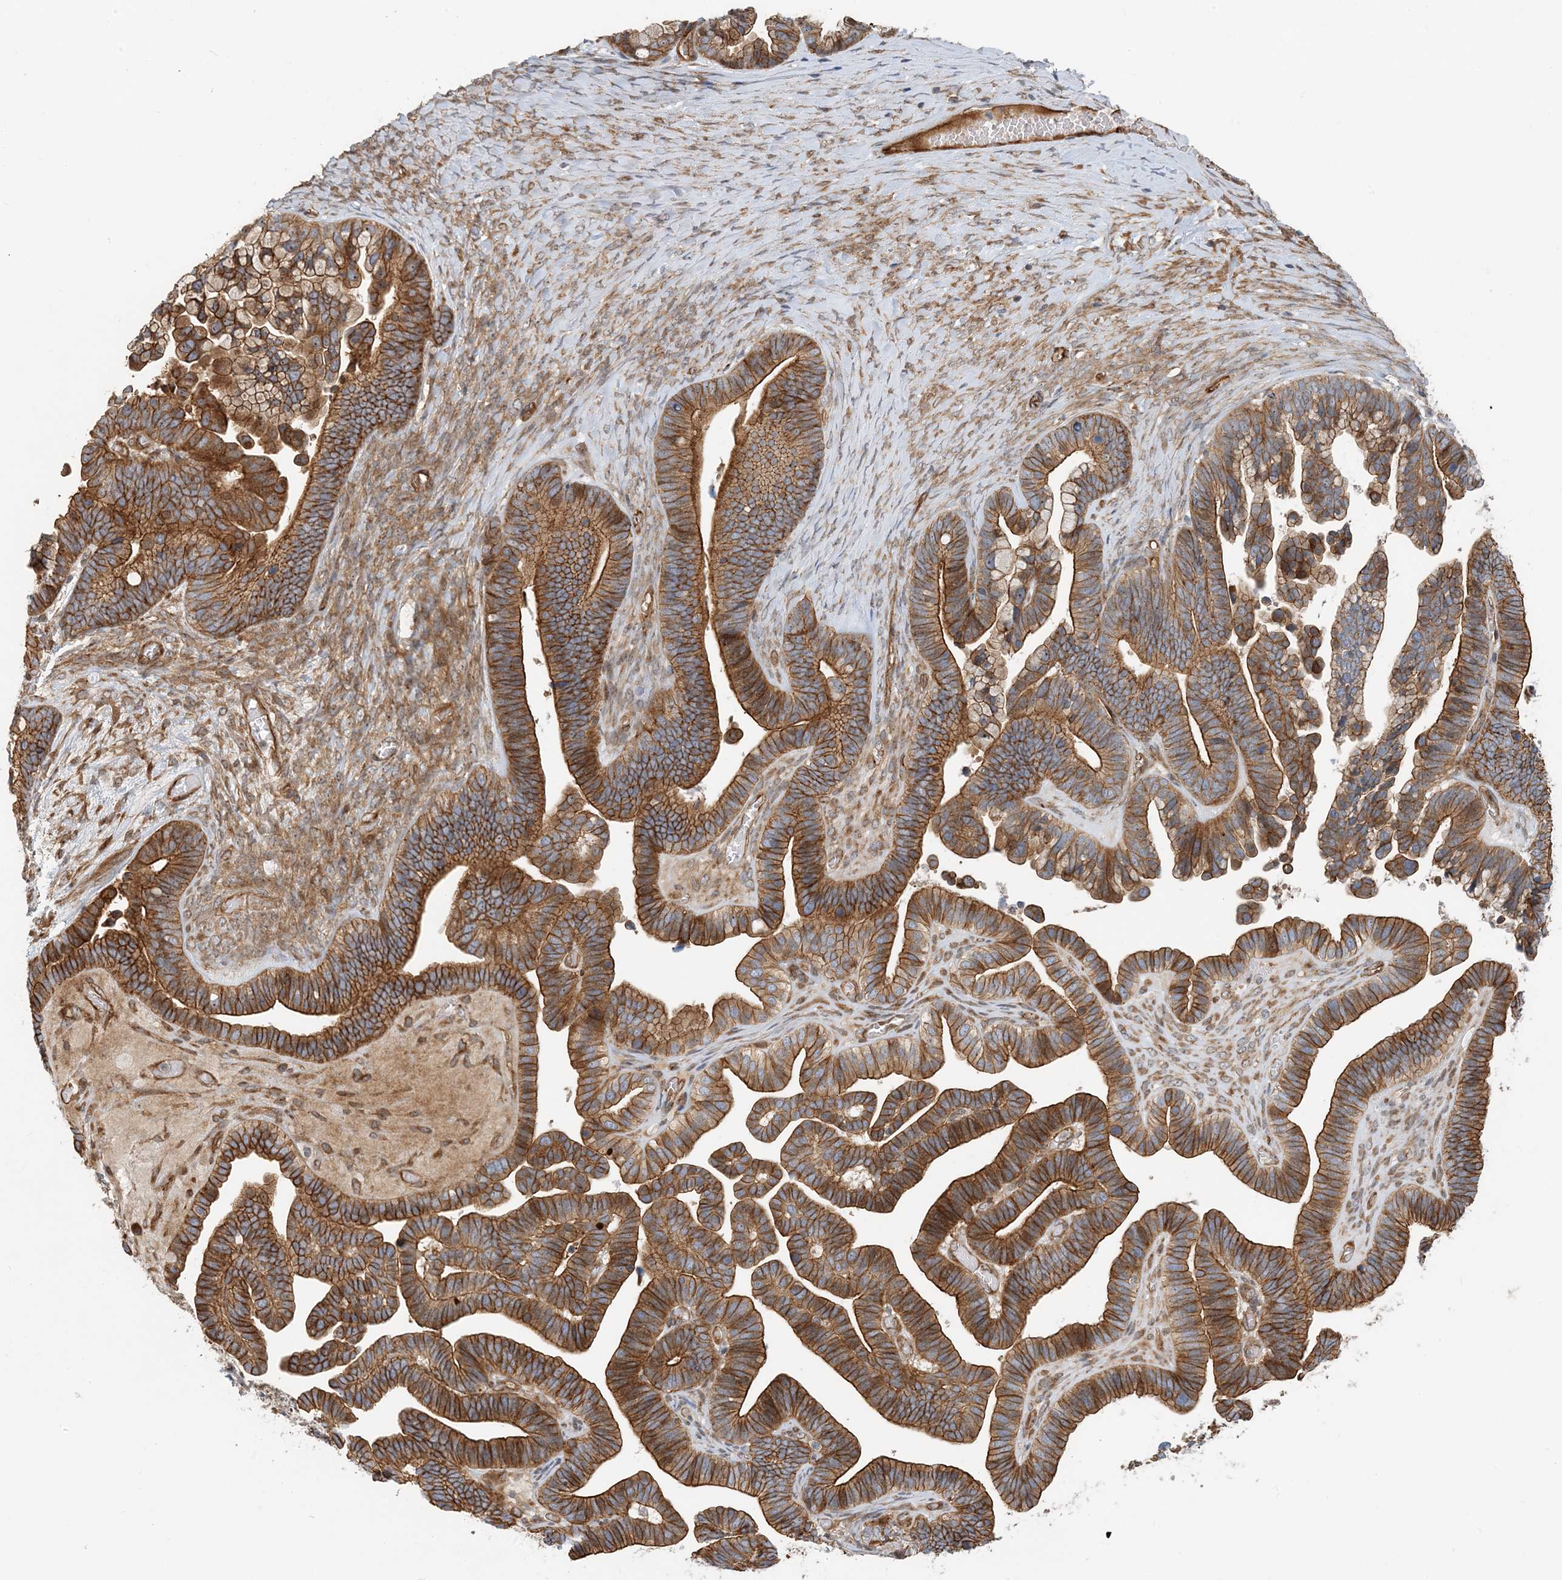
{"staining": {"intensity": "strong", "quantity": ">75%", "location": "cytoplasmic/membranous"}, "tissue": "ovarian cancer", "cell_type": "Tumor cells", "image_type": "cancer", "snomed": [{"axis": "morphology", "description": "Cystadenocarcinoma, serous, NOS"}, {"axis": "topography", "description": "Ovary"}], "caption": "Strong cytoplasmic/membranous positivity for a protein is appreciated in approximately >75% of tumor cells of serous cystadenocarcinoma (ovarian) using immunohistochemistry (IHC).", "gene": "MYL5", "patient": {"sex": "female", "age": 56}}